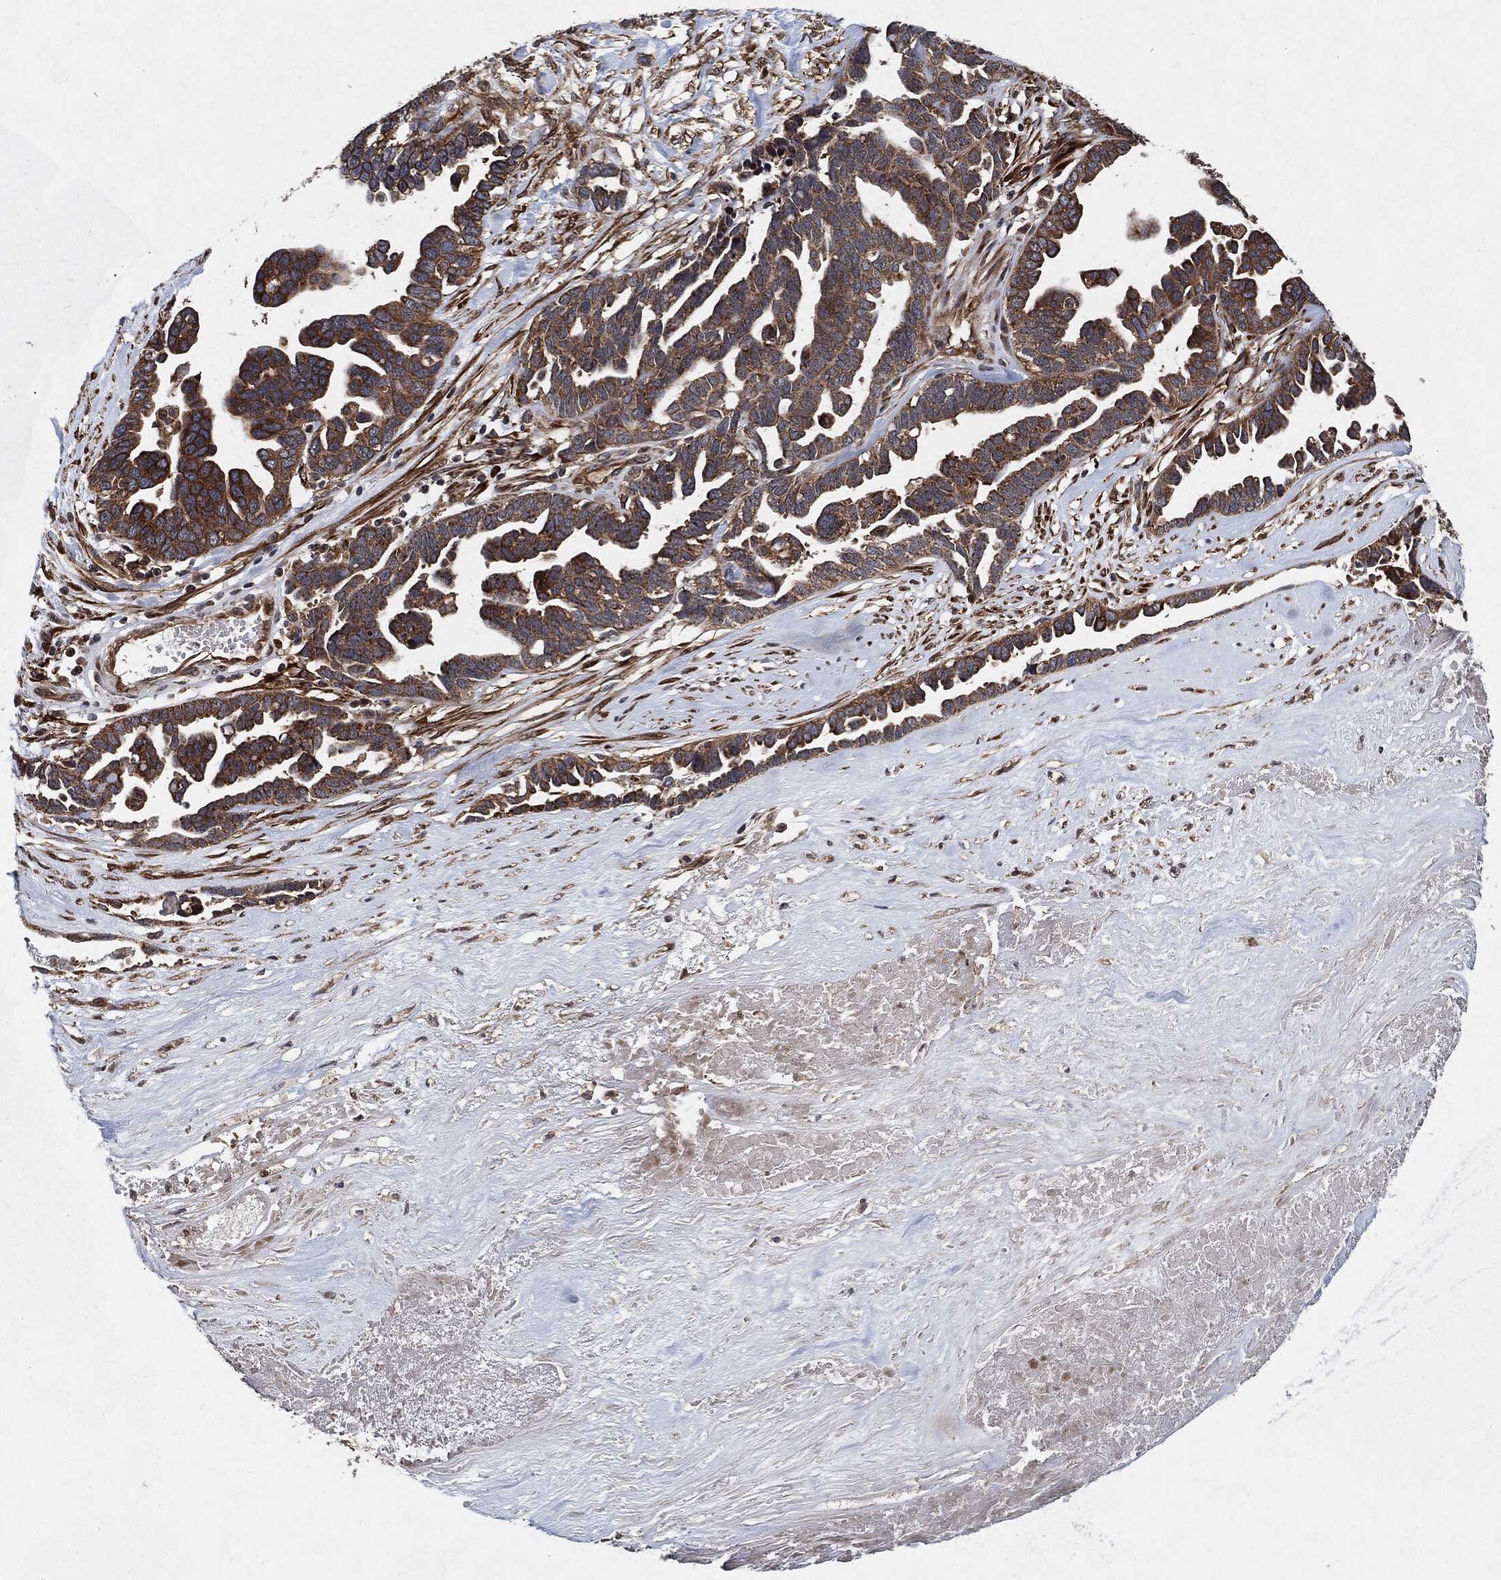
{"staining": {"intensity": "strong", "quantity": "<25%", "location": "cytoplasmic/membranous"}, "tissue": "ovarian cancer", "cell_type": "Tumor cells", "image_type": "cancer", "snomed": [{"axis": "morphology", "description": "Cystadenocarcinoma, serous, NOS"}, {"axis": "topography", "description": "Ovary"}], "caption": "Serous cystadenocarcinoma (ovarian) was stained to show a protein in brown. There is medium levels of strong cytoplasmic/membranous staining in approximately <25% of tumor cells.", "gene": "BCAR1", "patient": {"sex": "female", "age": 54}}